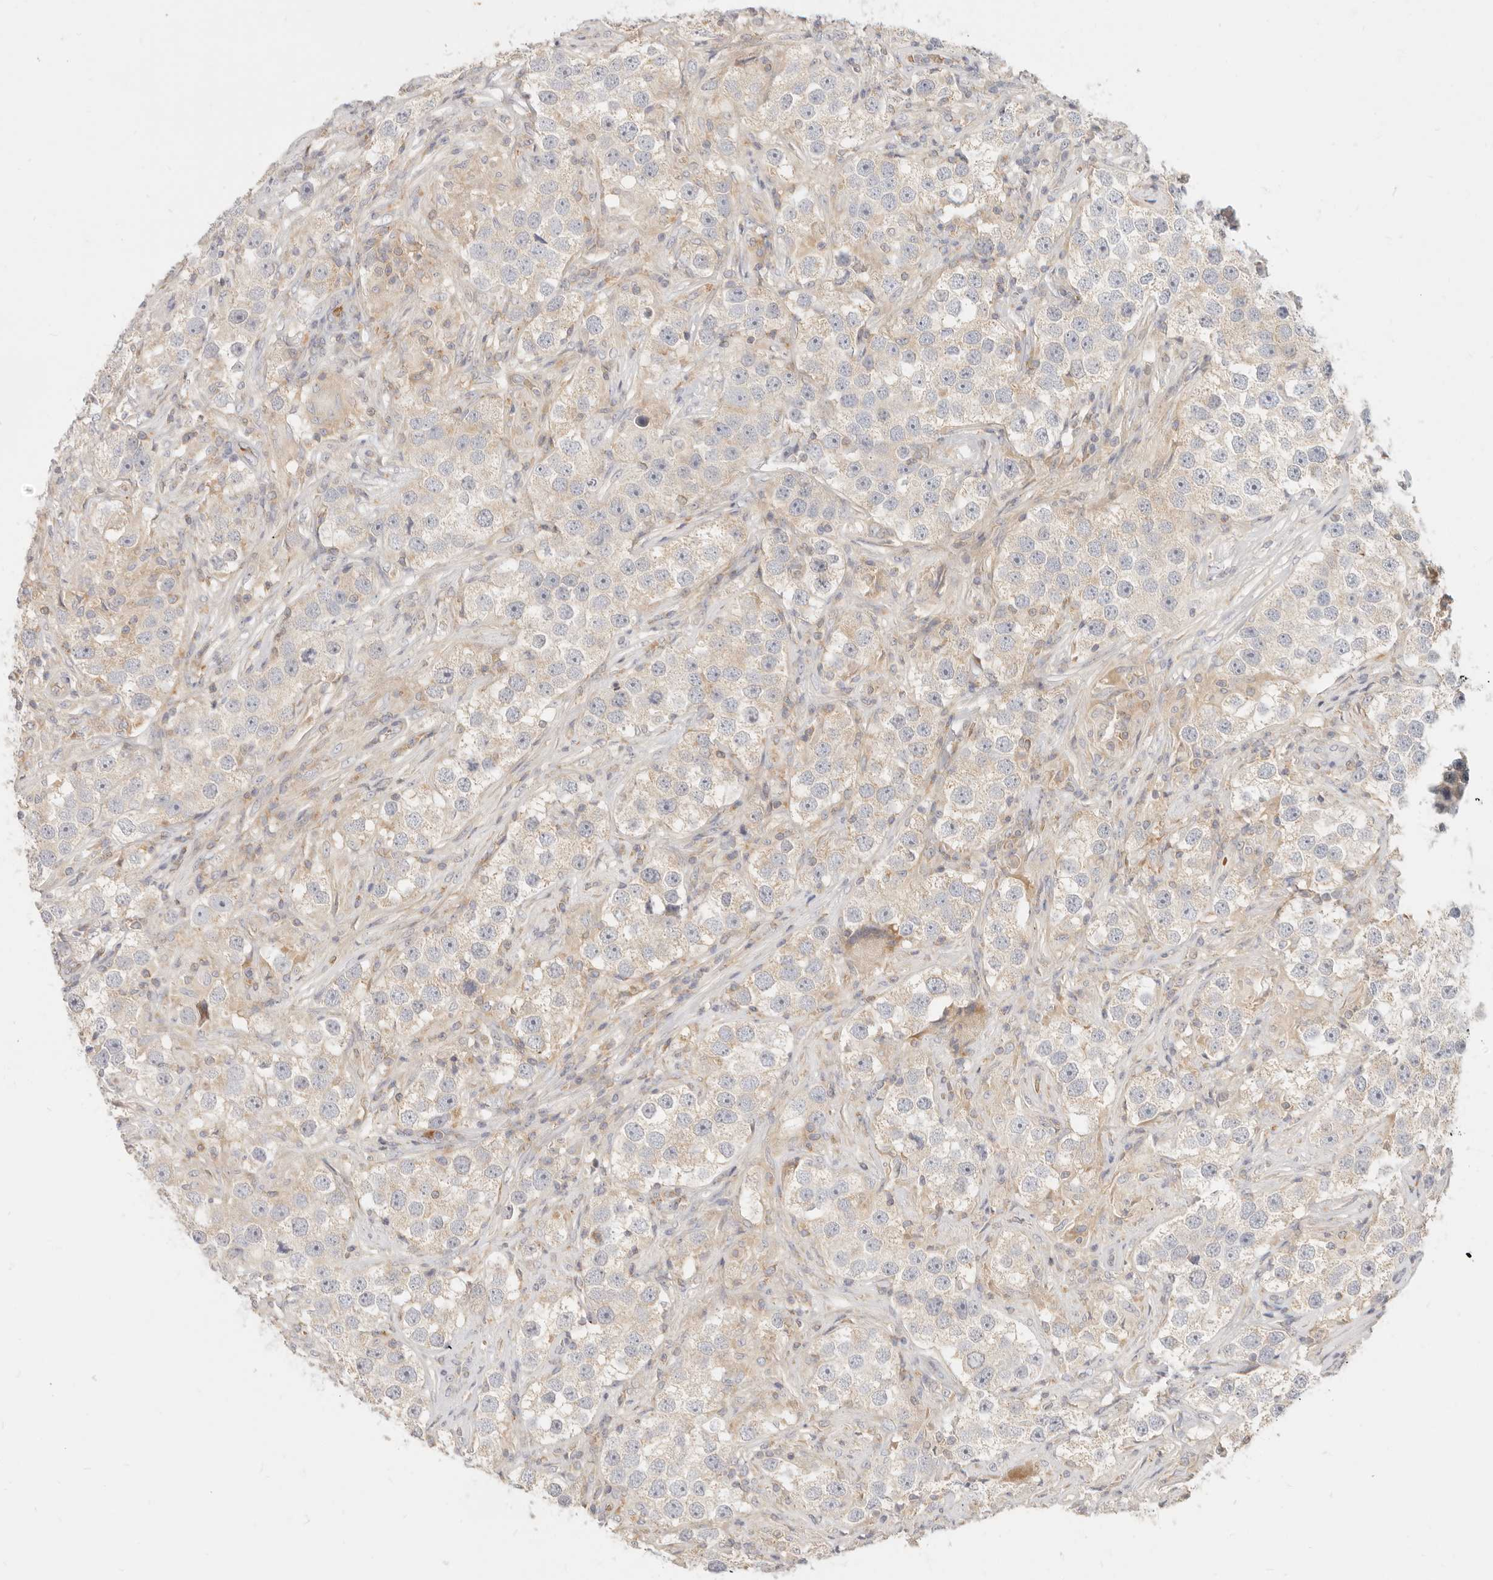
{"staining": {"intensity": "negative", "quantity": "none", "location": "none"}, "tissue": "testis cancer", "cell_type": "Tumor cells", "image_type": "cancer", "snomed": [{"axis": "morphology", "description": "Seminoma, NOS"}, {"axis": "topography", "description": "Testis"}], "caption": "Immunohistochemistry micrograph of human seminoma (testis) stained for a protein (brown), which exhibits no expression in tumor cells.", "gene": "LTB4R2", "patient": {"sex": "male", "age": 49}}